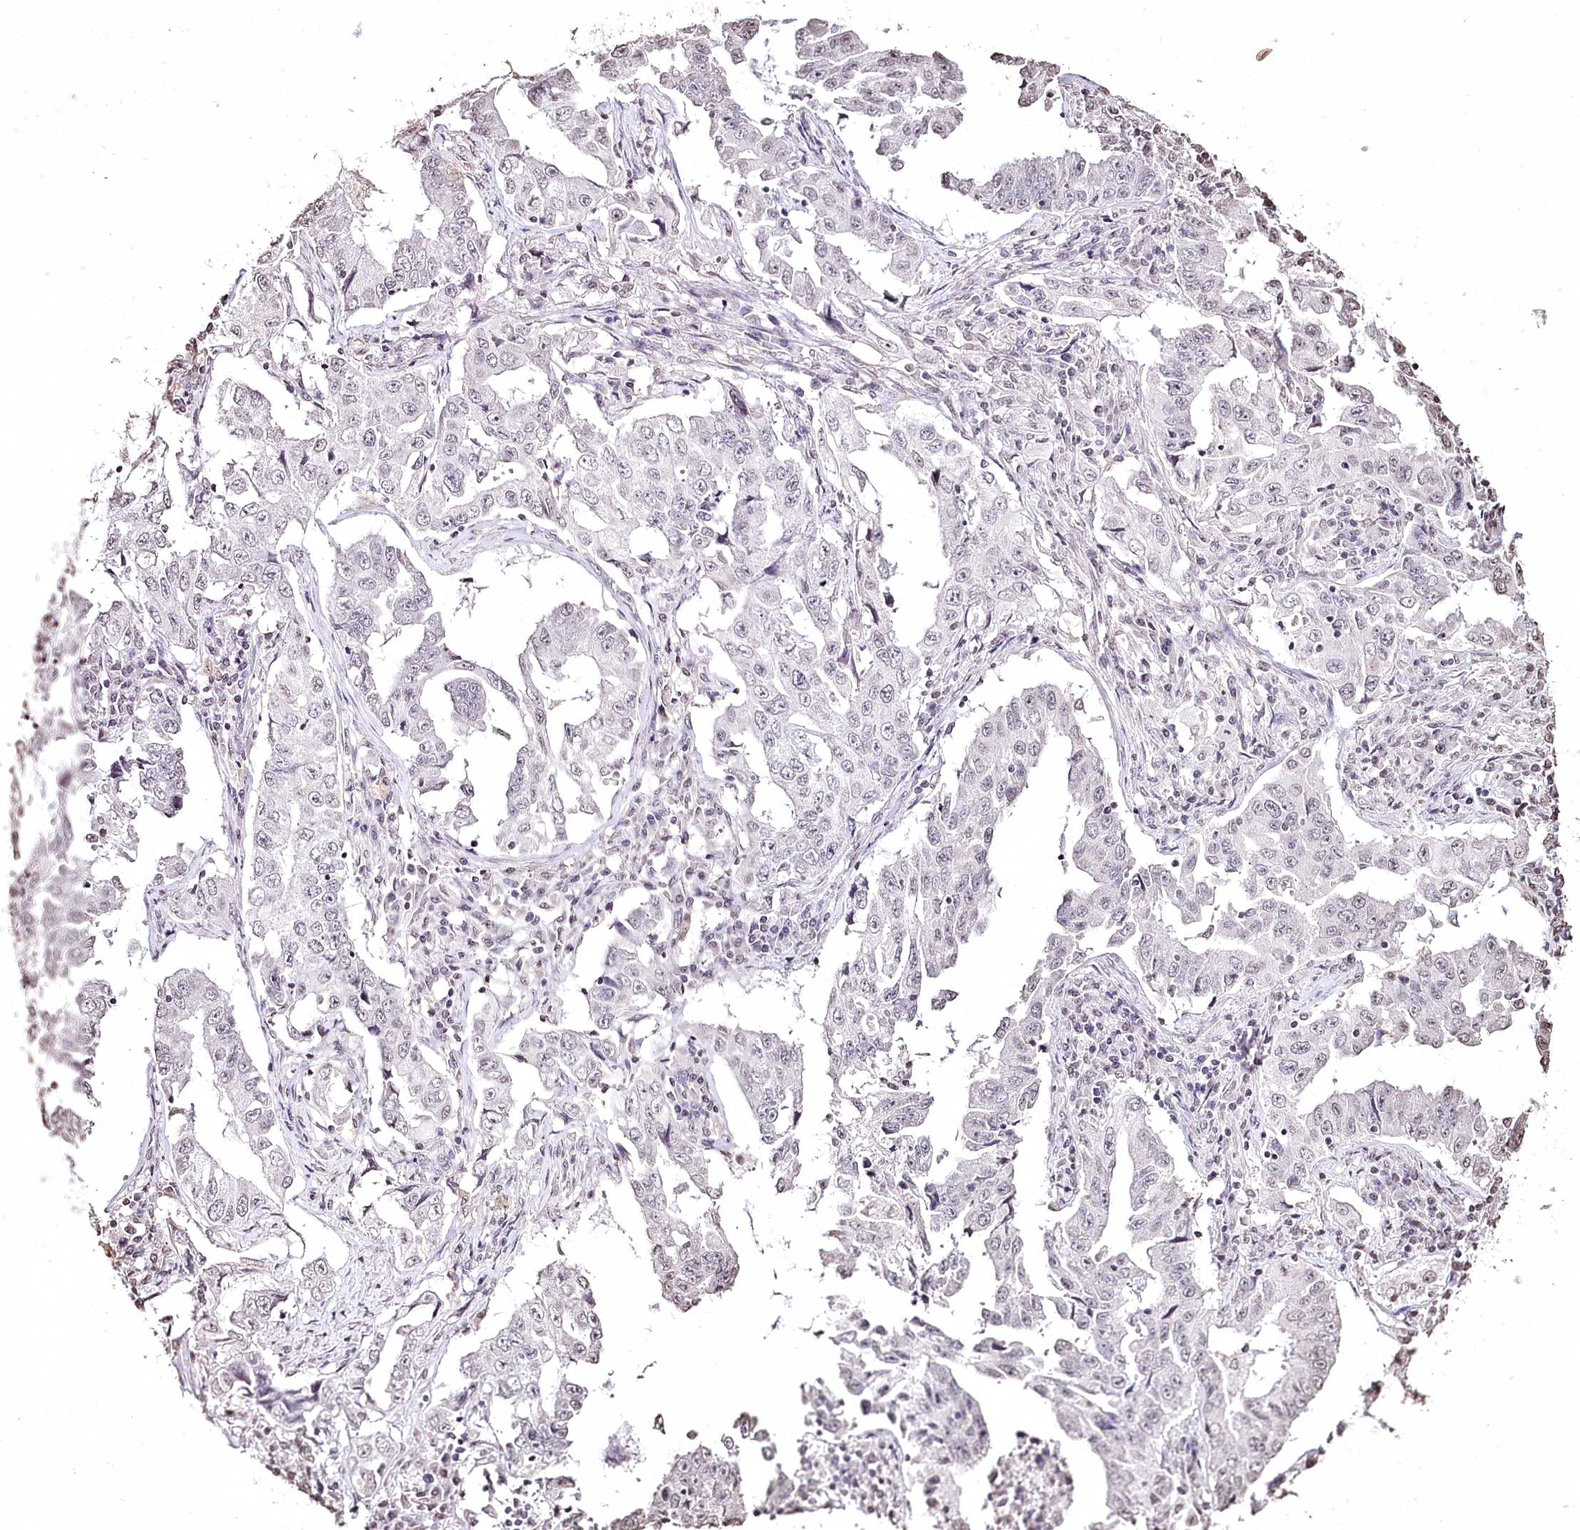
{"staining": {"intensity": "negative", "quantity": "none", "location": "none"}, "tissue": "lung cancer", "cell_type": "Tumor cells", "image_type": "cancer", "snomed": [{"axis": "morphology", "description": "Adenocarcinoma, NOS"}, {"axis": "topography", "description": "Lung"}], "caption": "Tumor cells show no significant staining in lung adenocarcinoma.", "gene": "DMXL1", "patient": {"sex": "female", "age": 51}}